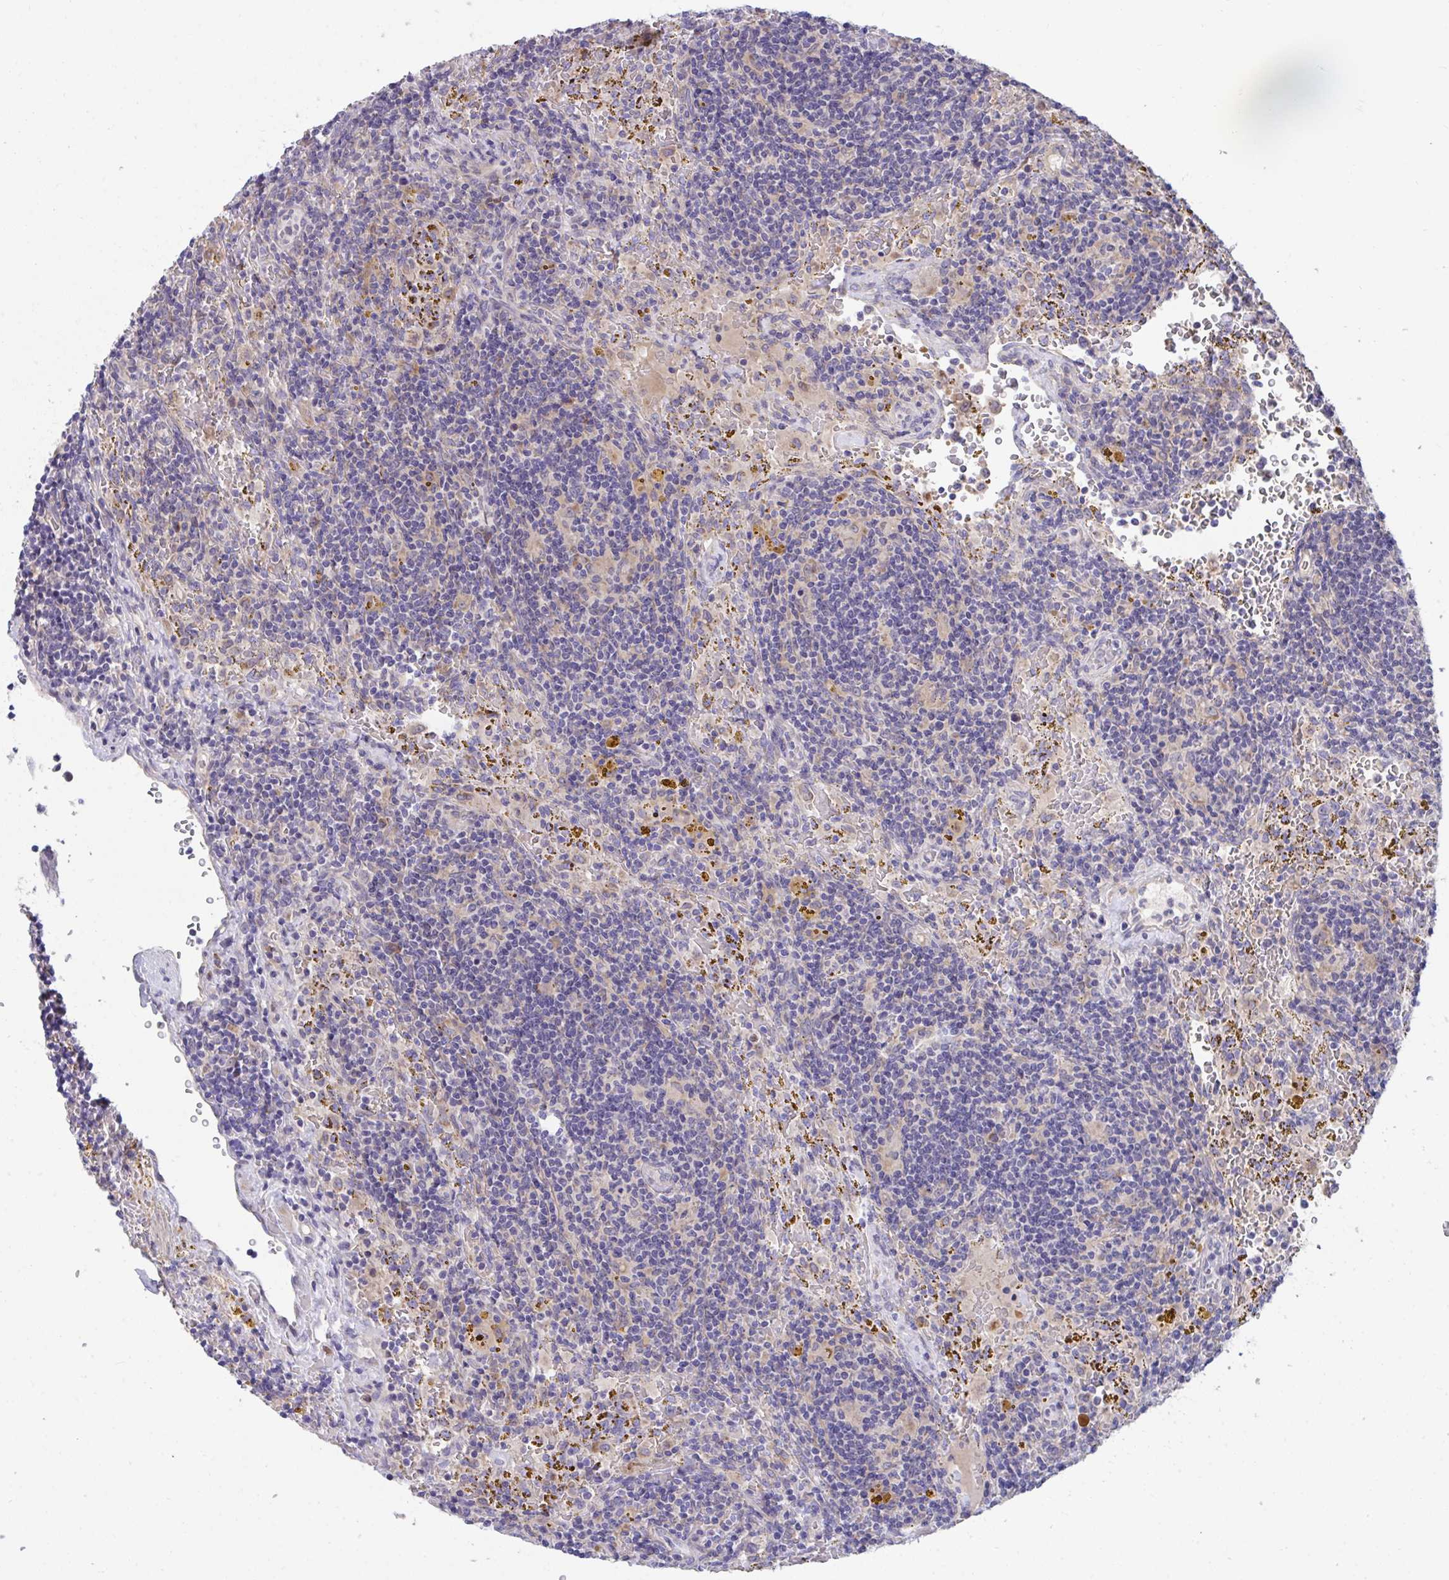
{"staining": {"intensity": "negative", "quantity": "none", "location": "none"}, "tissue": "lymphoma", "cell_type": "Tumor cells", "image_type": "cancer", "snomed": [{"axis": "morphology", "description": "Malignant lymphoma, non-Hodgkin's type, Low grade"}, {"axis": "topography", "description": "Spleen"}], "caption": "Lymphoma stained for a protein using immunohistochemistry shows no expression tumor cells.", "gene": "SUSD4", "patient": {"sex": "female", "age": 70}}